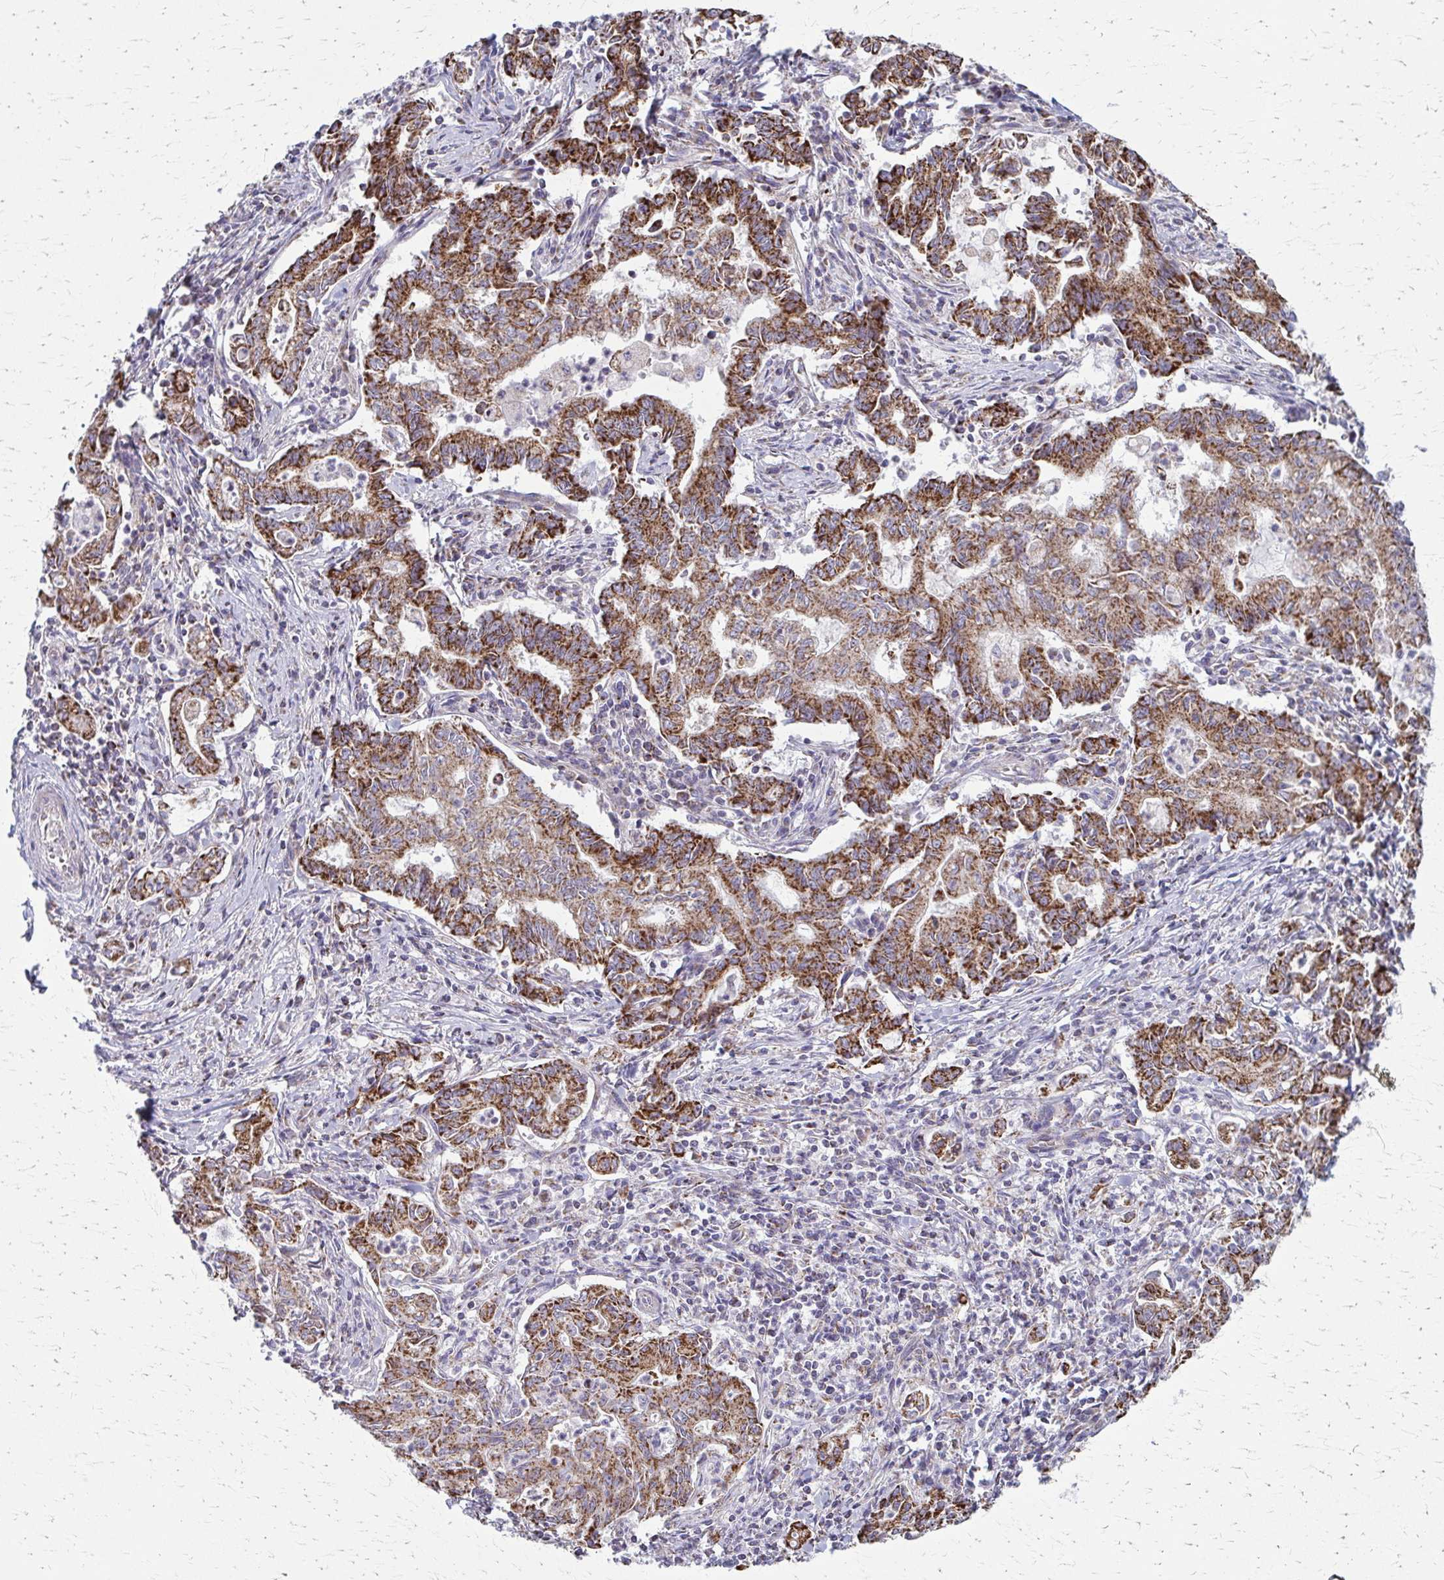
{"staining": {"intensity": "strong", "quantity": ">75%", "location": "cytoplasmic/membranous"}, "tissue": "stomach cancer", "cell_type": "Tumor cells", "image_type": "cancer", "snomed": [{"axis": "morphology", "description": "Adenocarcinoma, NOS"}, {"axis": "topography", "description": "Stomach, upper"}], "caption": "A brown stain shows strong cytoplasmic/membranous staining of a protein in human stomach cancer tumor cells. The protein is stained brown, and the nuclei are stained in blue (DAB IHC with brightfield microscopy, high magnification).", "gene": "TVP23A", "patient": {"sex": "female", "age": 79}}